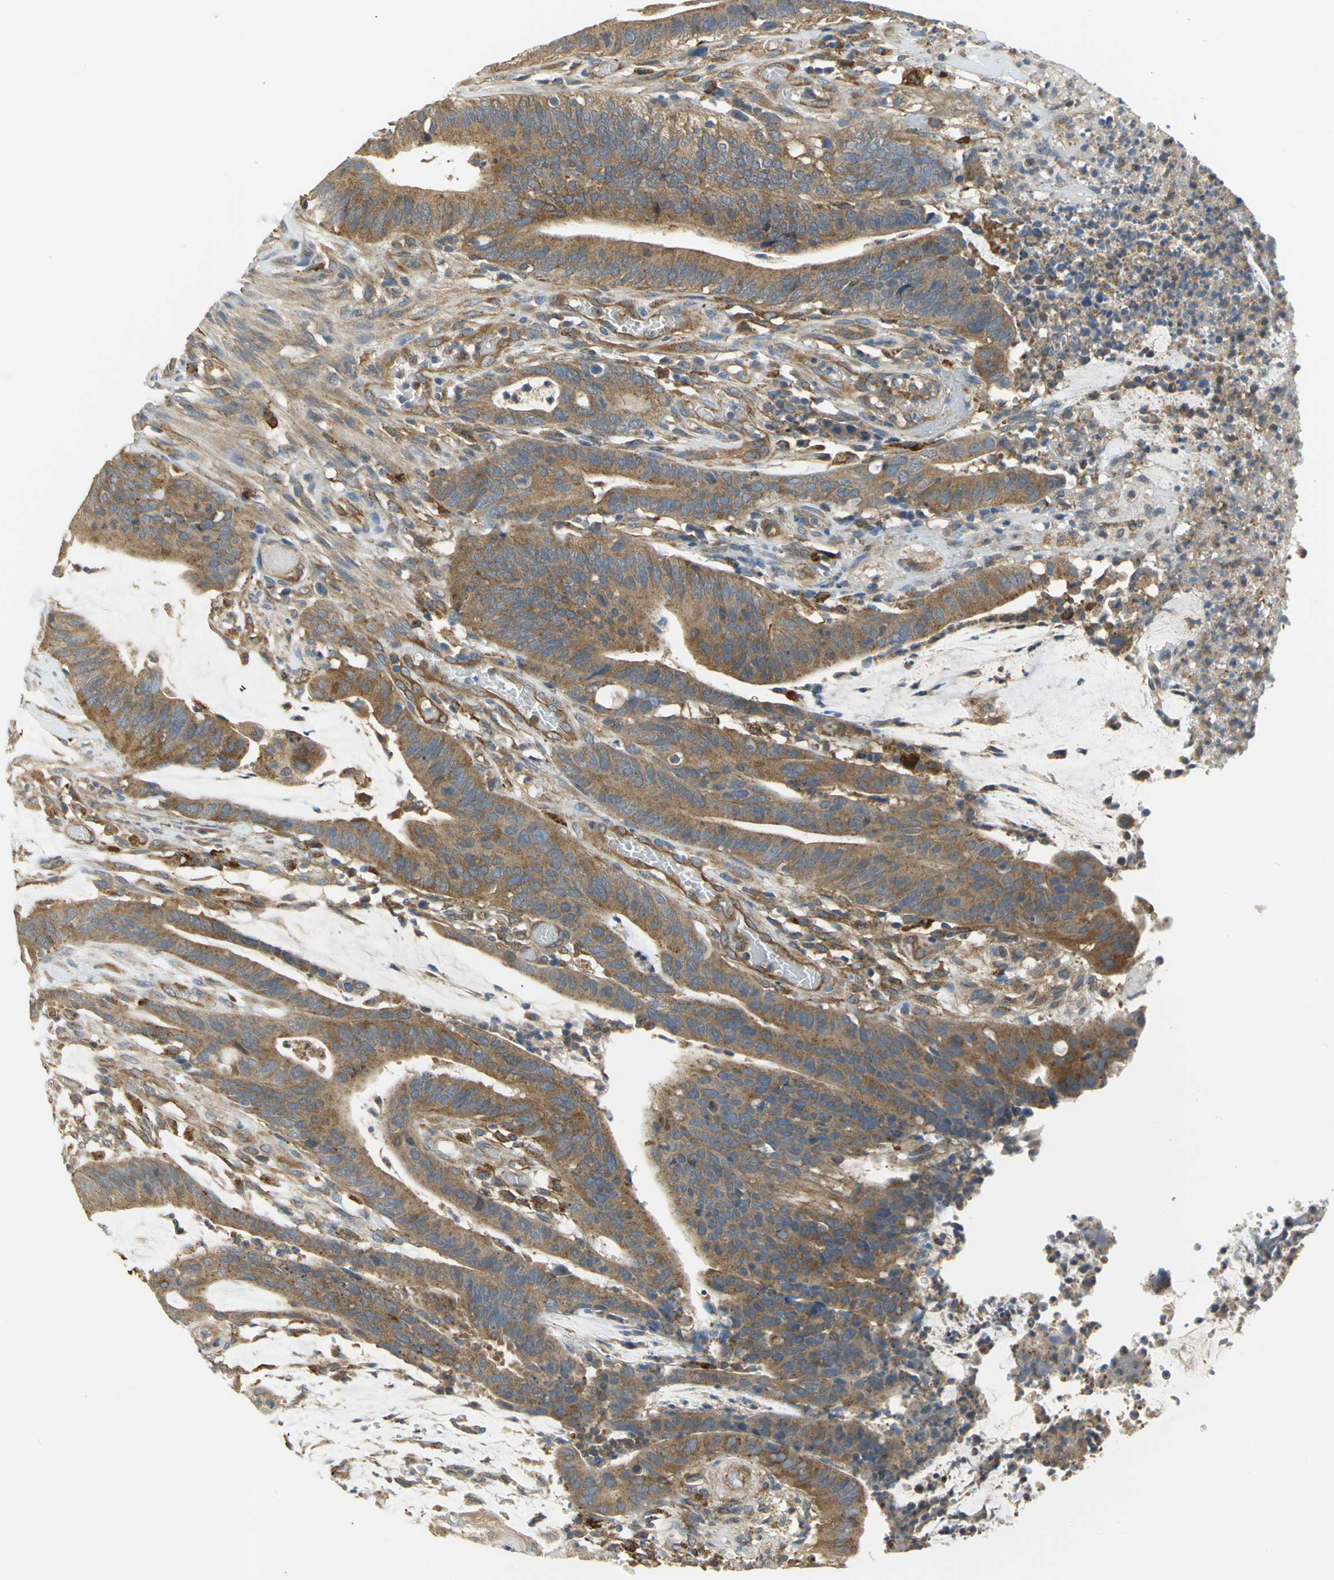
{"staining": {"intensity": "strong", "quantity": ">75%", "location": "cytoplasmic/membranous"}, "tissue": "colorectal cancer", "cell_type": "Tumor cells", "image_type": "cancer", "snomed": [{"axis": "morphology", "description": "Adenocarcinoma, NOS"}, {"axis": "topography", "description": "Rectum"}], "caption": "This histopathology image demonstrates immunohistochemistry (IHC) staining of colorectal cancer, with high strong cytoplasmic/membranous expression in approximately >75% of tumor cells.", "gene": "DIAPH2", "patient": {"sex": "female", "age": 66}}